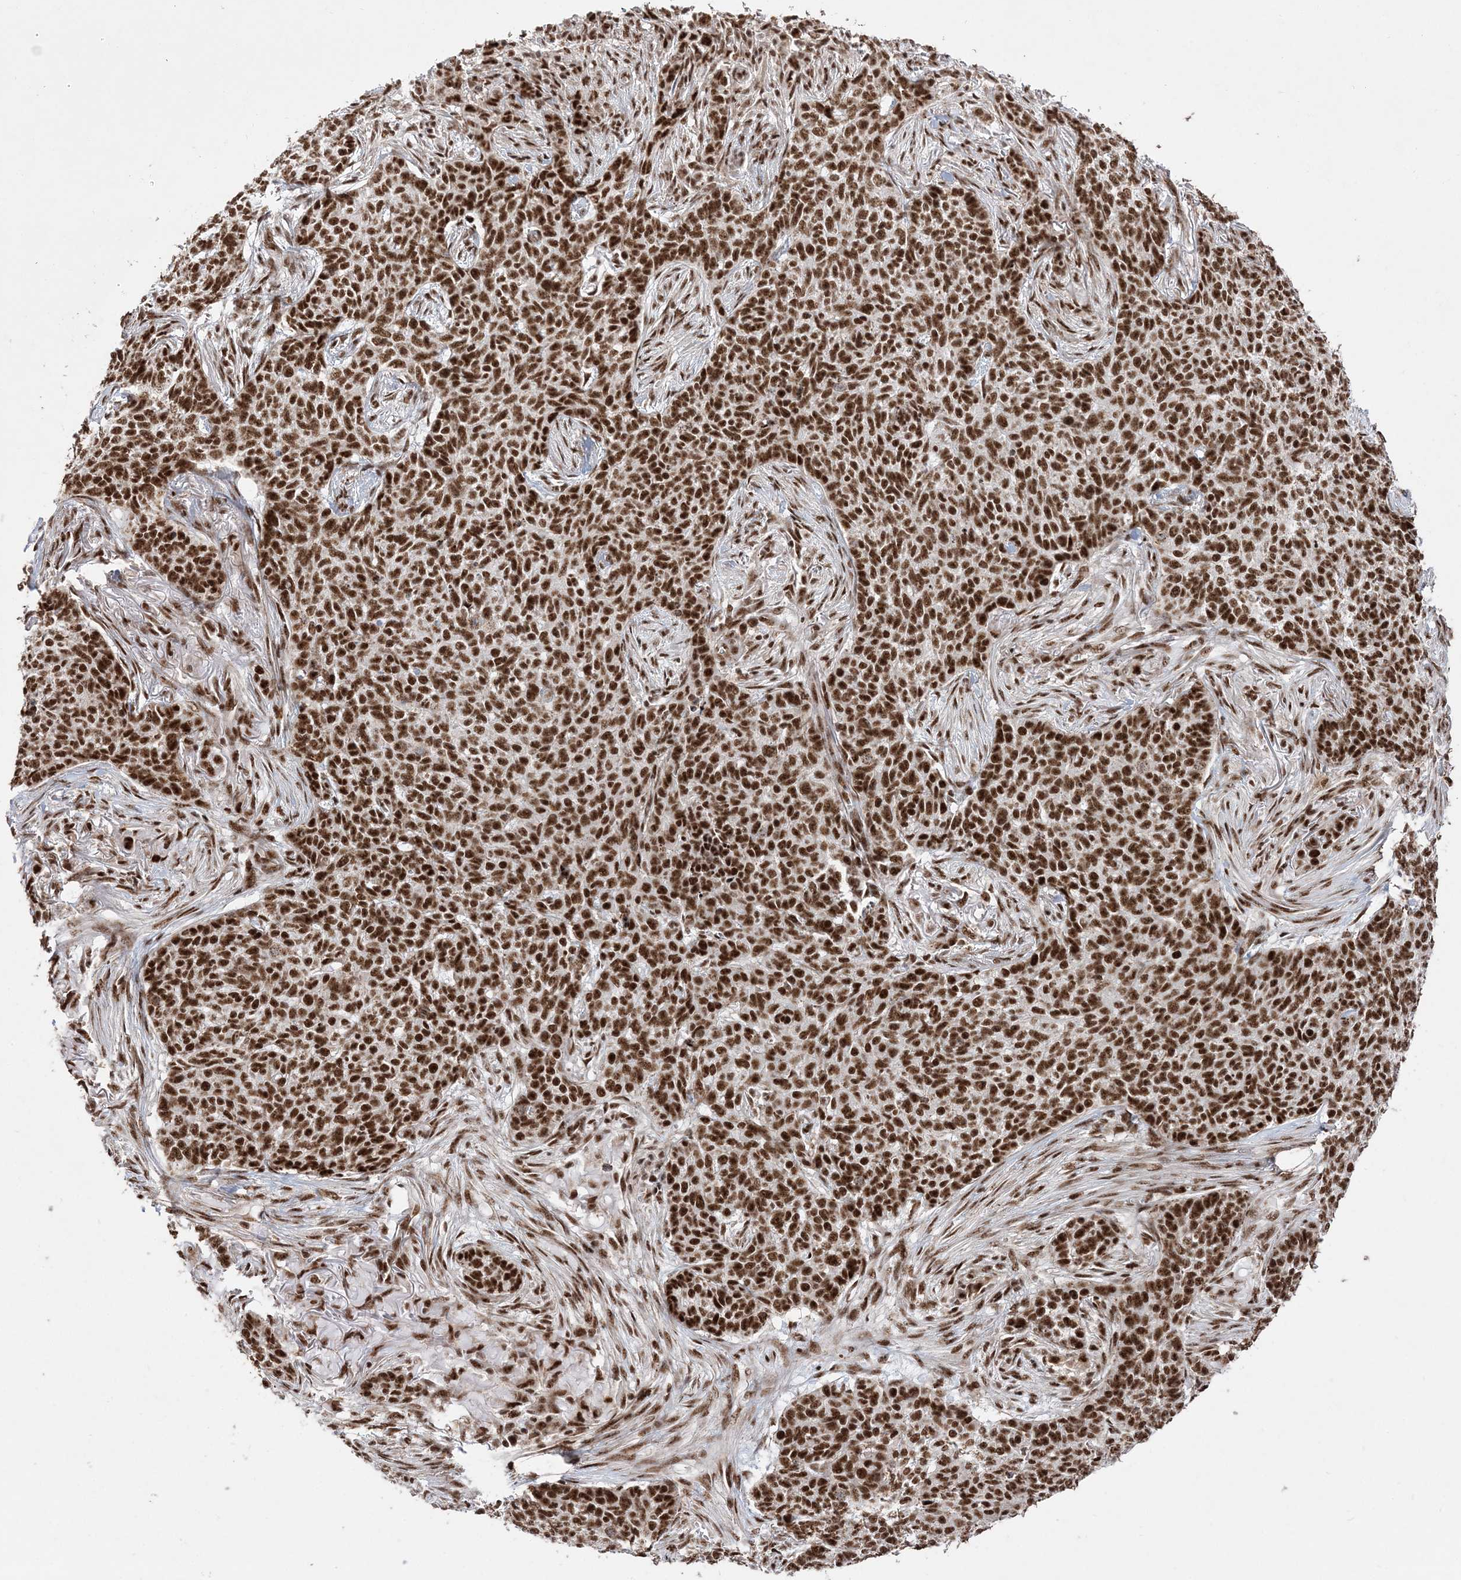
{"staining": {"intensity": "strong", "quantity": ">75%", "location": "nuclear"}, "tissue": "skin cancer", "cell_type": "Tumor cells", "image_type": "cancer", "snomed": [{"axis": "morphology", "description": "Basal cell carcinoma"}, {"axis": "topography", "description": "Skin"}], "caption": "Protein staining of basal cell carcinoma (skin) tissue reveals strong nuclear expression in approximately >75% of tumor cells.", "gene": "RBM17", "patient": {"sex": "male", "age": 85}}